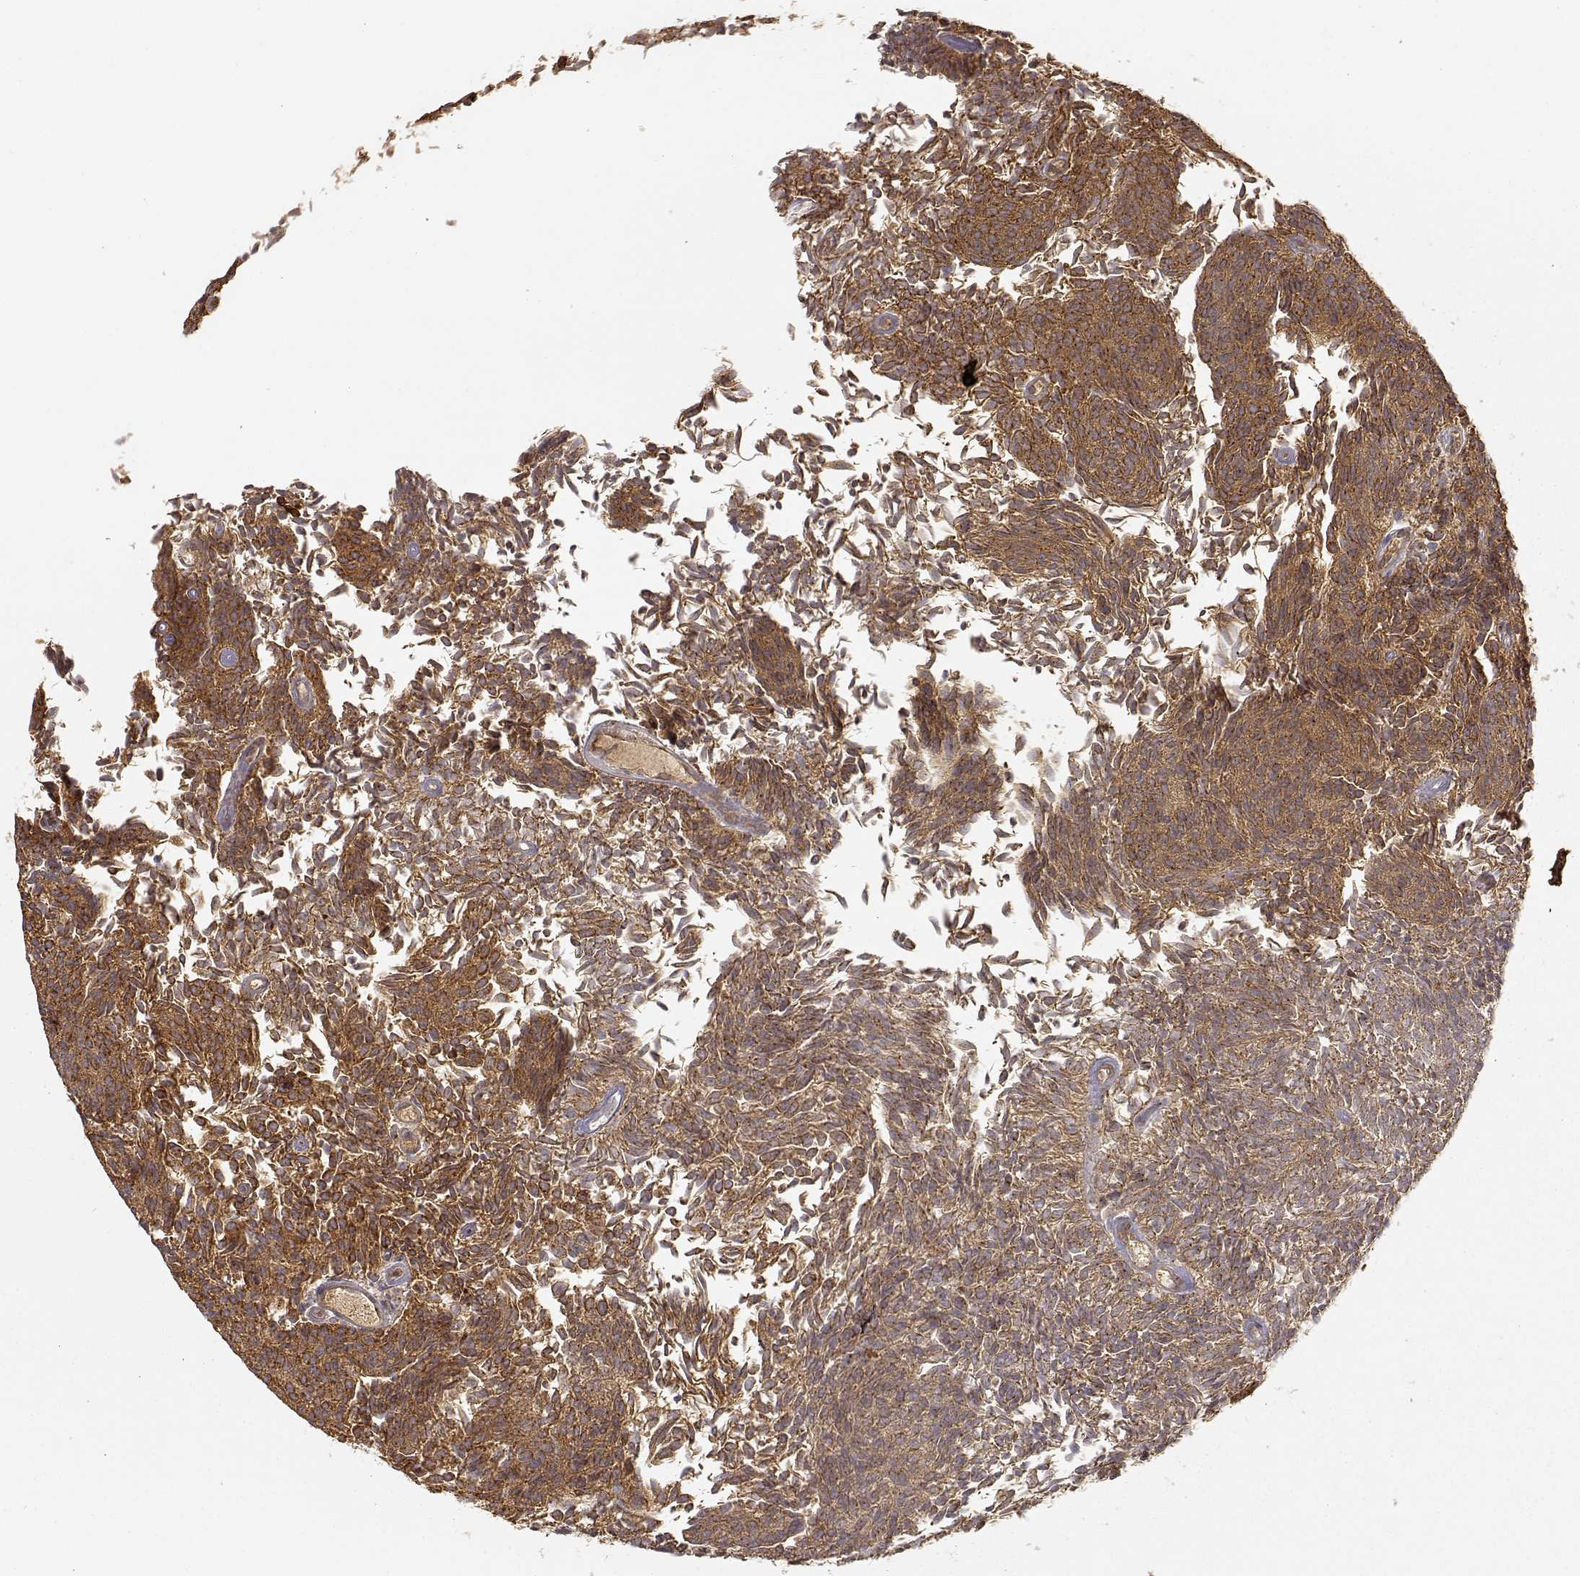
{"staining": {"intensity": "moderate", "quantity": ">75%", "location": "cytoplasmic/membranous"}, "tissue": "urothelial cancer", "cell_type": "Tumor cells", "image_type": "cancer", "snomed": [{"axis": "morphology", "description": "Urothelial carcinoma, Low grade"}, {"axis": "topography", "description": "Urinary bladder"}], "caption": "DAB (3,3'-diaminobenzidine) immunohistochemical staining of human urothelial cancer exhibits moderate cytoplasmic/membranous protein positivity in approximately >75% of tumor cells.", "gene": "CDK5RAP2", "patient": {"sex": "male", "age": 77}}